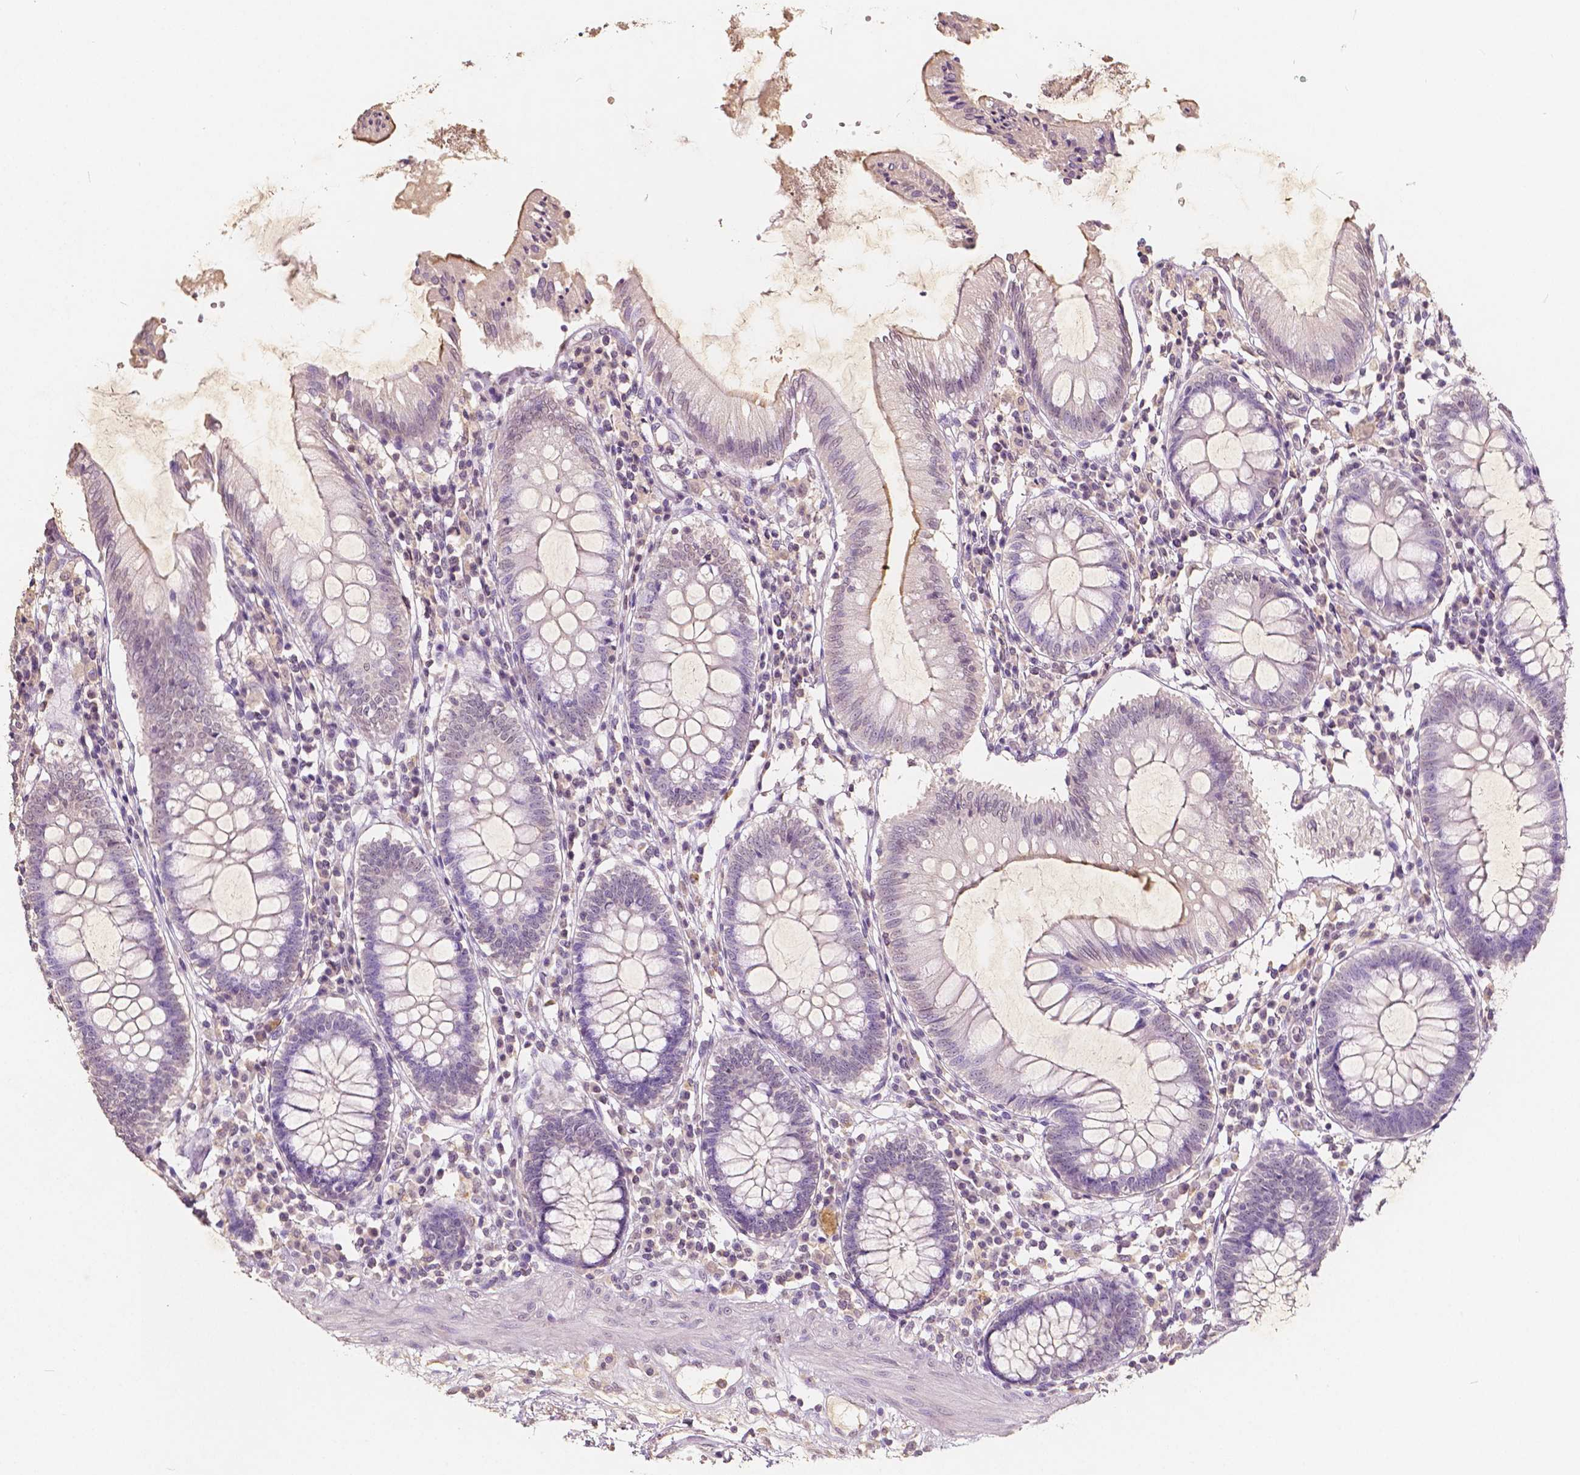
{"staining": {"intensity": "negative", "quantity": "none", "location": "none"}, "tissue": "colon", "cell_type": "Endothelial cells", "image_type": "normal", "snomed": [{"axis": "morphology", "description": "Normal tissue, NOS"}, {"axis": "morphology", "description": "Adenocarcinoma, NOS"}, {"axis": "topography", "description": "Colon"}], "caption": "Benign colon was stained to show a protein in brown. There is no significant staining in endothelial cells. (Brightfield microscopy of DAB (3,3'-diaminobenzidine) immunohistochemistry (IHC) at high magnification).", "gene": "SOX15", "patient": {"sex": "male", "age": 83}}